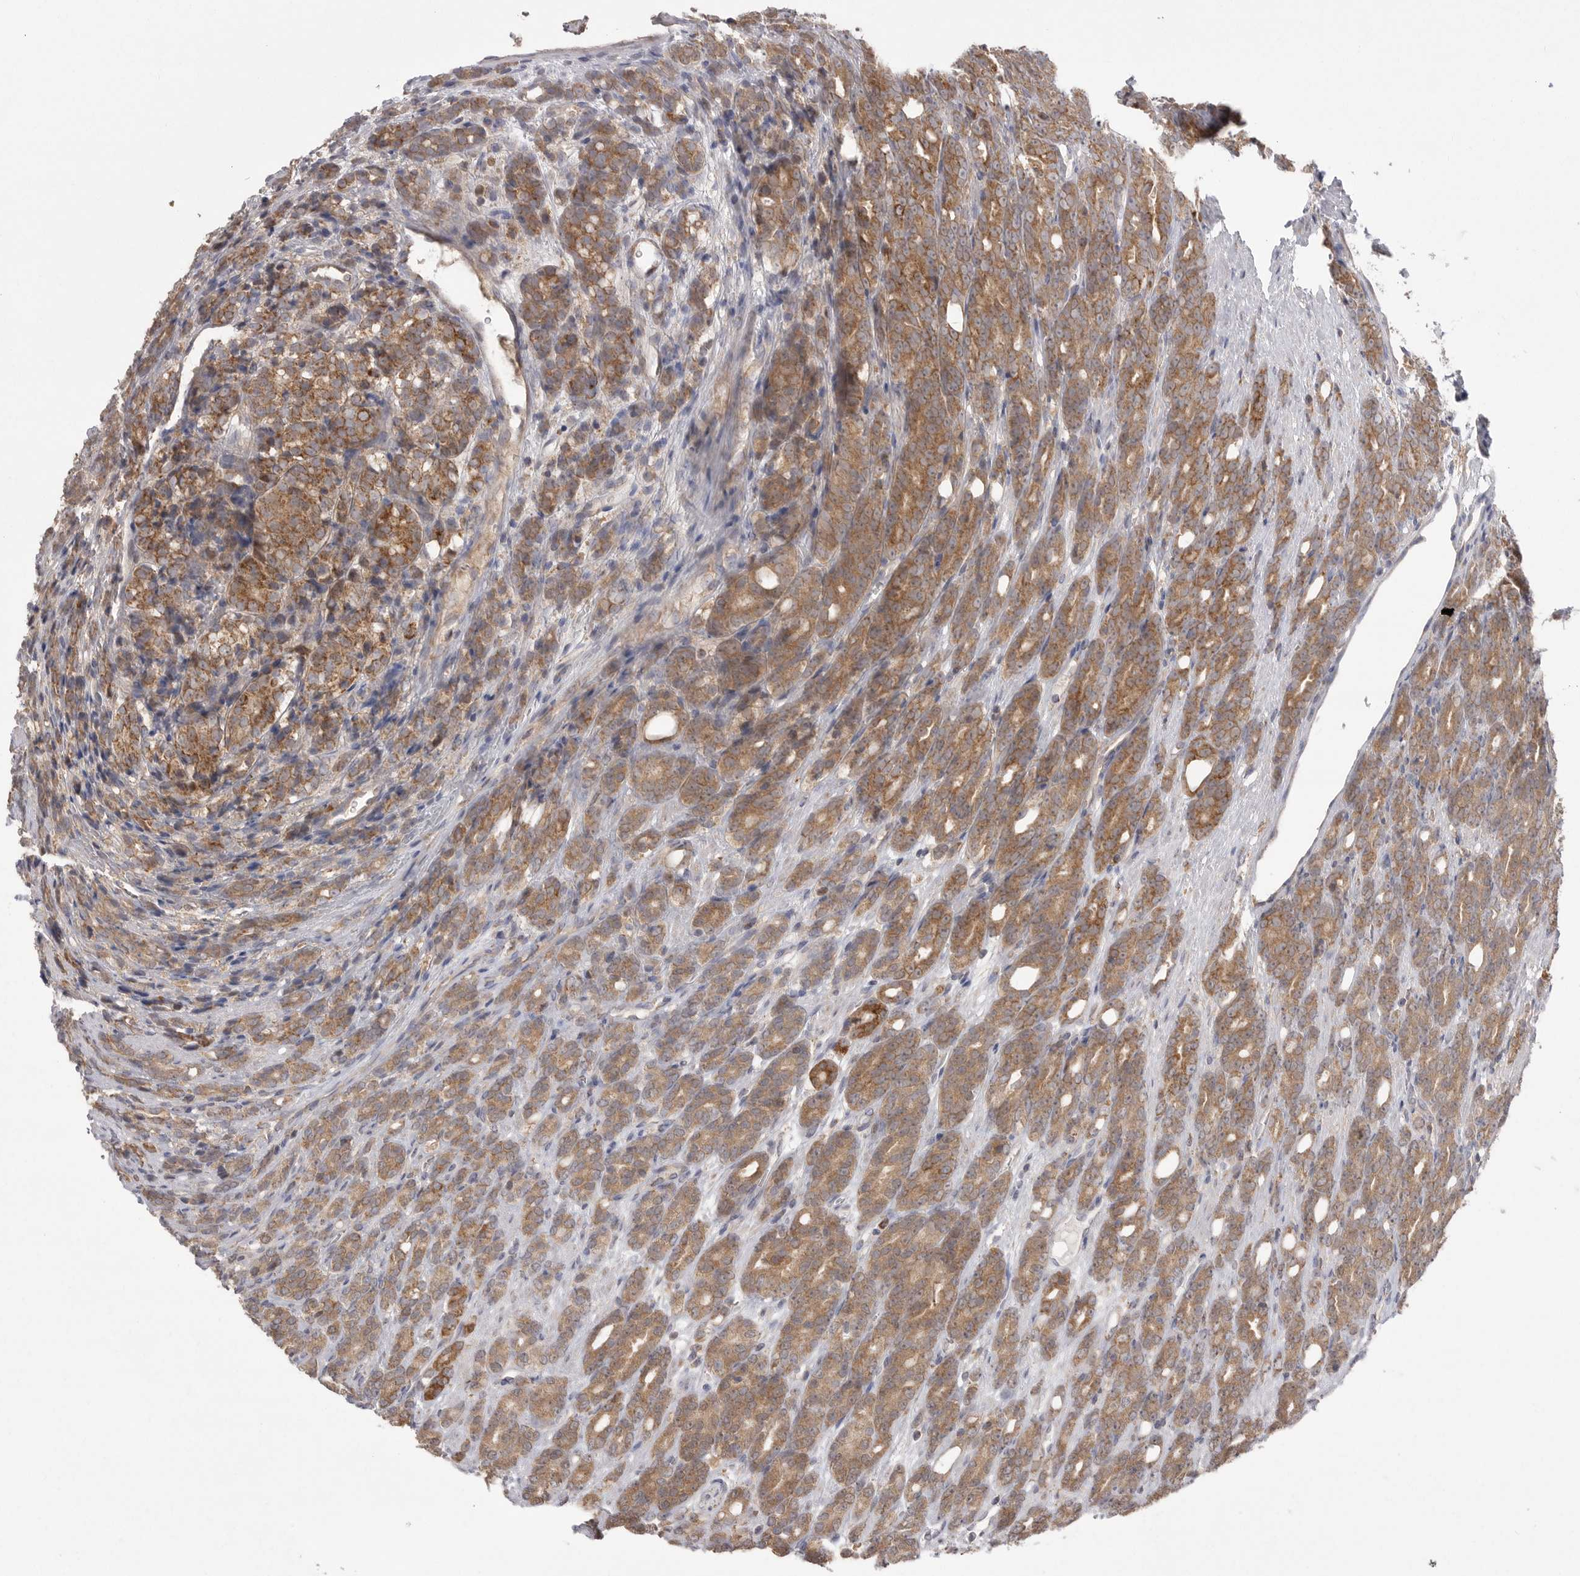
{"staining": {"intensity": "moderate", "quantity": ">75%", "location": "cytoplasmic/membranous"}, "tissue": "prostate cancer", "cell_type": "Tumor cells", "image_type": "cancer", "snomed": [{"axis": "morphology", "description": "Adenocarcinoma, High grade"}, {"axis": "topography", "description": "Prostate"}], "caption": "Immunohistochemical staining of prostate cancer exhibits moderate cytoplasmic/membranous protein positivity in approximately >75% of tumor cells. Nuclei are stained in blue.", "gene": "KYAT3", "patient": {"sex": "male", "age": 62}}